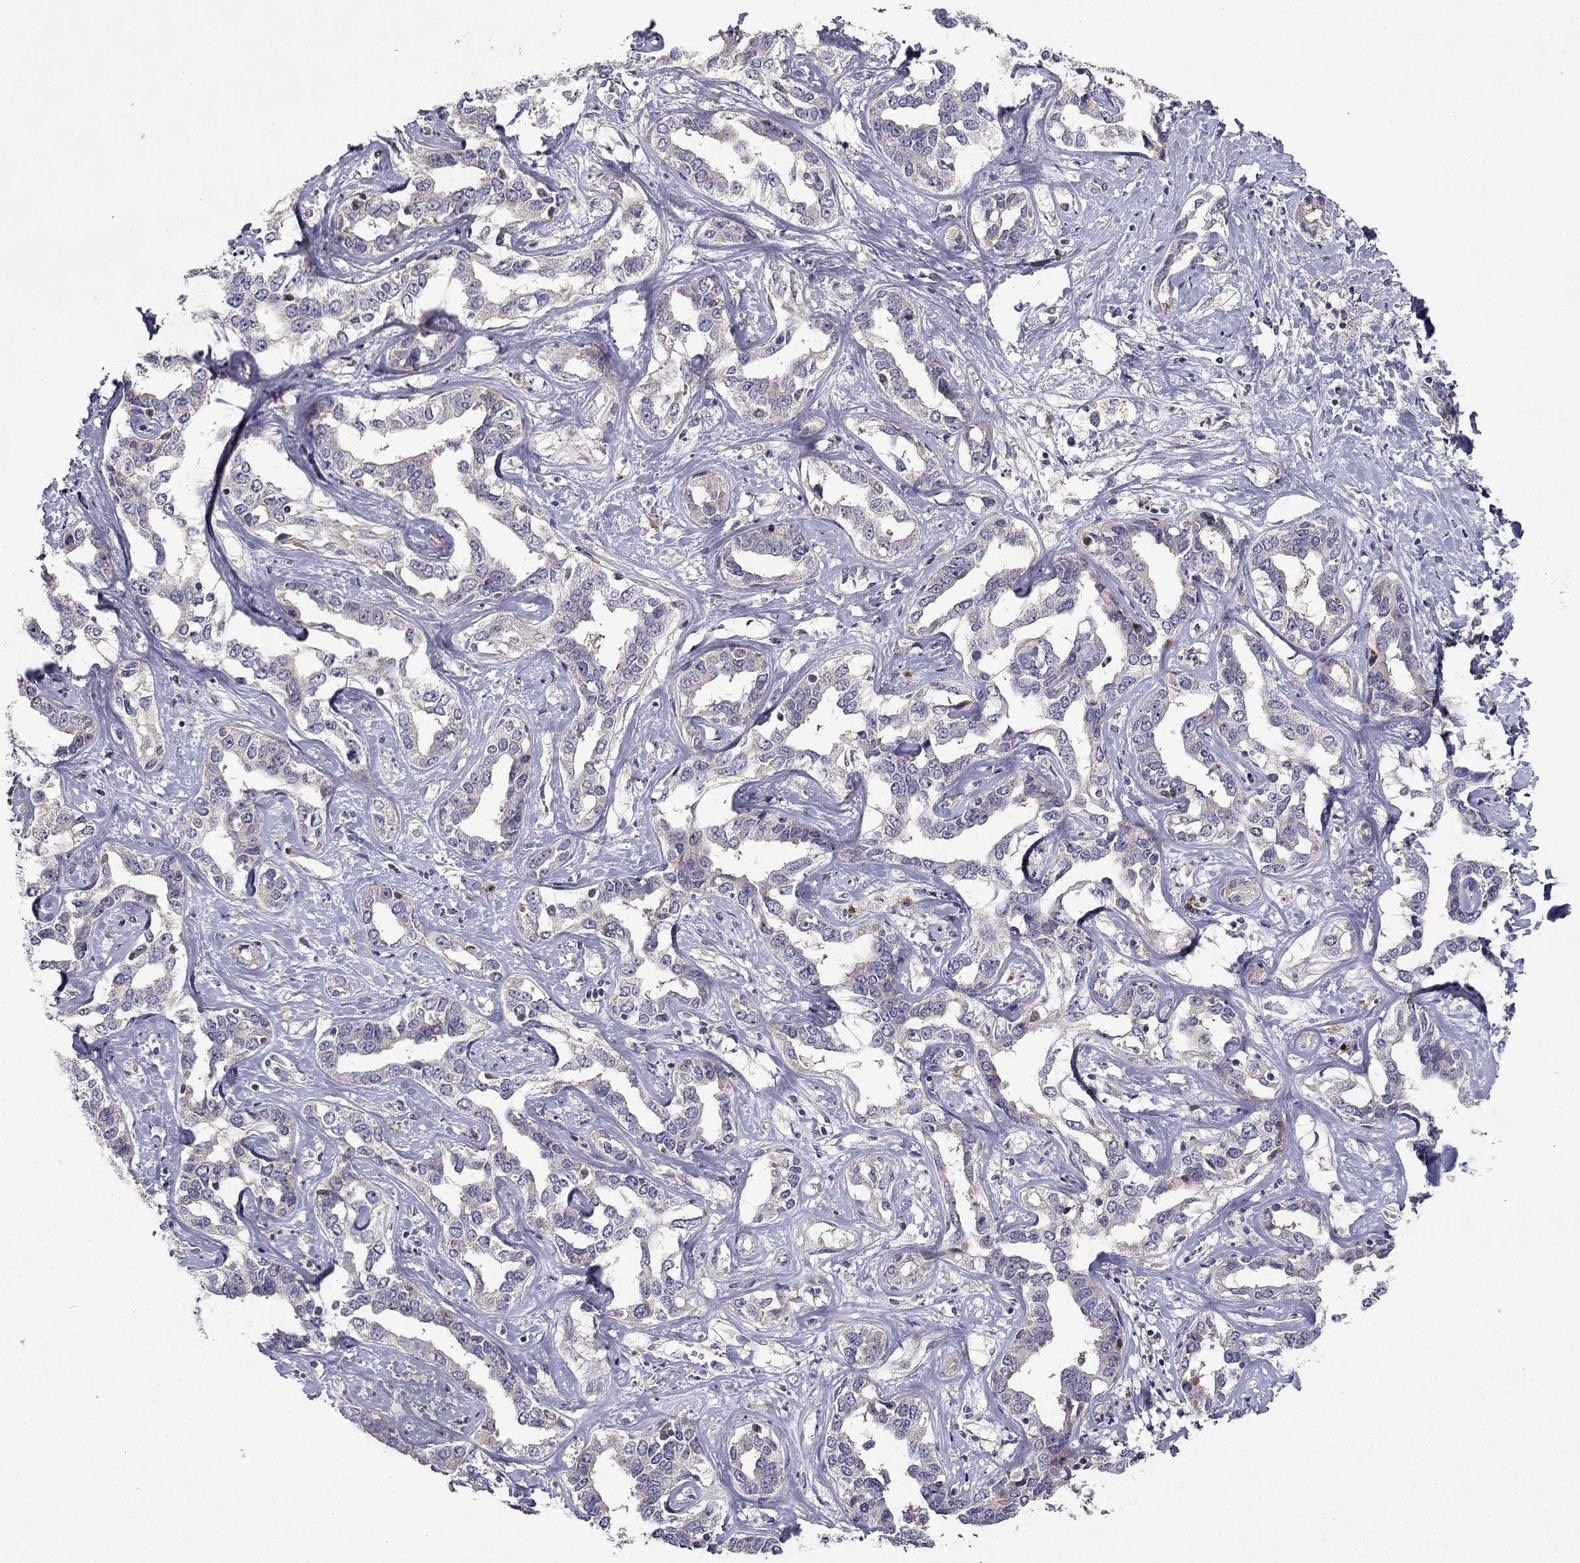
{"staining": {"intensity": "weak", "quantity": "<25%", "location": "cytoplasmic/membranous"}, "tissue": "liver cancer", "cell_type": "Tumor cells", "image_type": "cancer", "snomed": [{"axis": "morphology", "description": "Cholangiocarcinoma"}, {"axis": "topography", "description": "Liver"}], "caption": "Immunohistochemical staining of cholangiocarcinoma (liver) shows no significant positivity in tumor cells.", "gene": "STXBP5", "patient": {"sex": "male", "age": 59}}